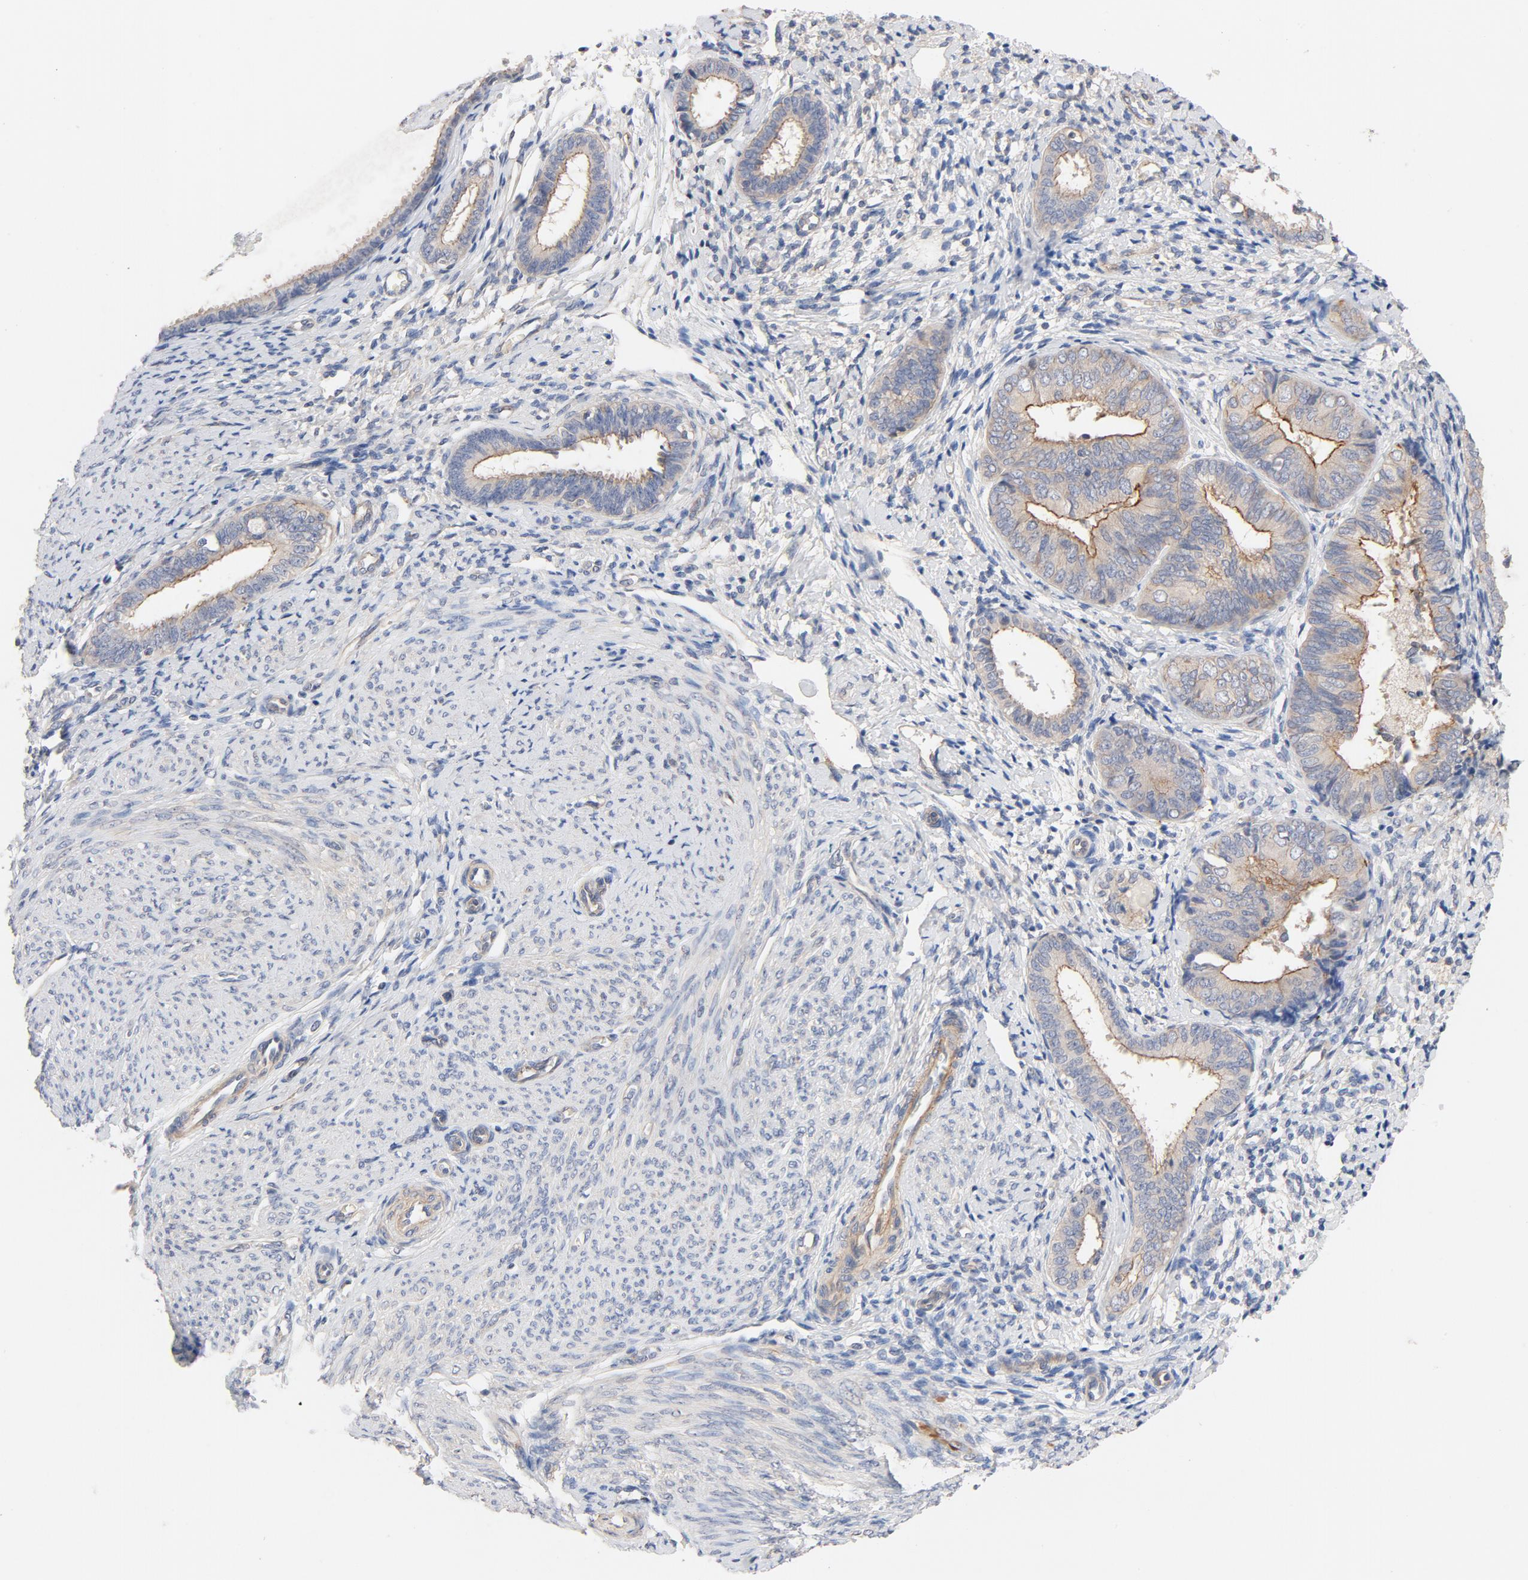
{"staining": {"intensity": "strong", "quantity": ">75%", "location": "cytoplasmic/membranous"}, "tissue": "endometrial cancer", "cell_type": "Tumor cells", "image_type": "cancer", "snomed": [{"axis": "morphology", "description": "Adenocarcinoma, NOS"}, {"axis": "topography", "description": "Endometrium"}], "caption": "Endometrial cancer (adenocarcinoma) stained with immunohistochemistry (IHC) demonstrates strong cytoplasmic/membranous expression in approximately >75% of tumor cells.", "gene": "STRN3", "patient": {"sex": "female", "age": 63}}